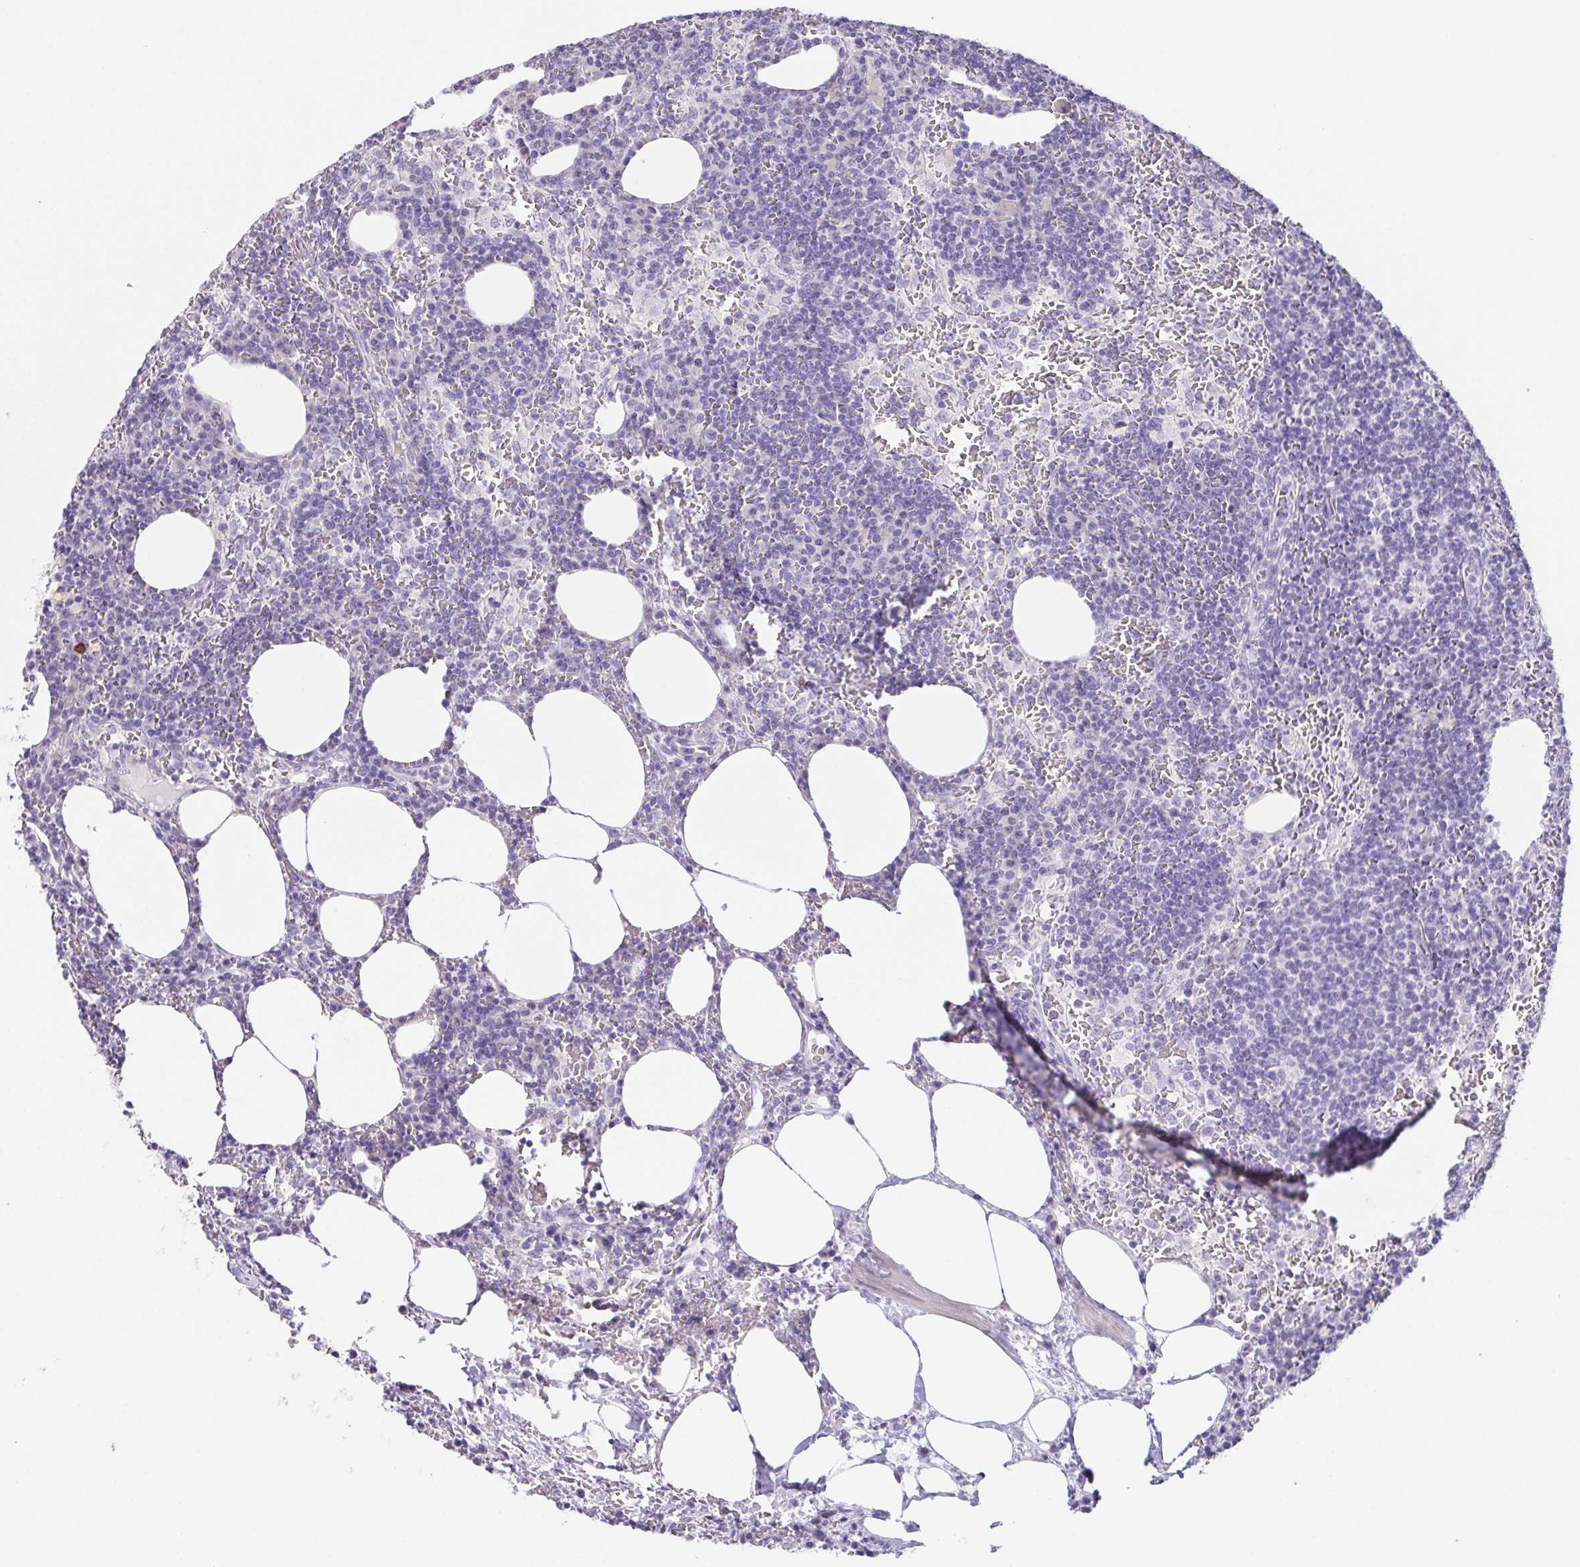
{"staining": {"intensity": "negative", "quantity": "none", "location": "none"}, "tissue": "lymph node", "cell_type": "Non-germinal center cells", "image_type": "normal", "snomed": [{"axis": "morphology", "description": "Normal tissue, NOS"}, {"axis": "topography", "description": "Lymph node"}], "caption": "Micrograph shows no significant protein staining in non-germinal center cells of normal lymph node.", "gene": "HDGFL1", "patient": {"sex": "male", "age": 67}}